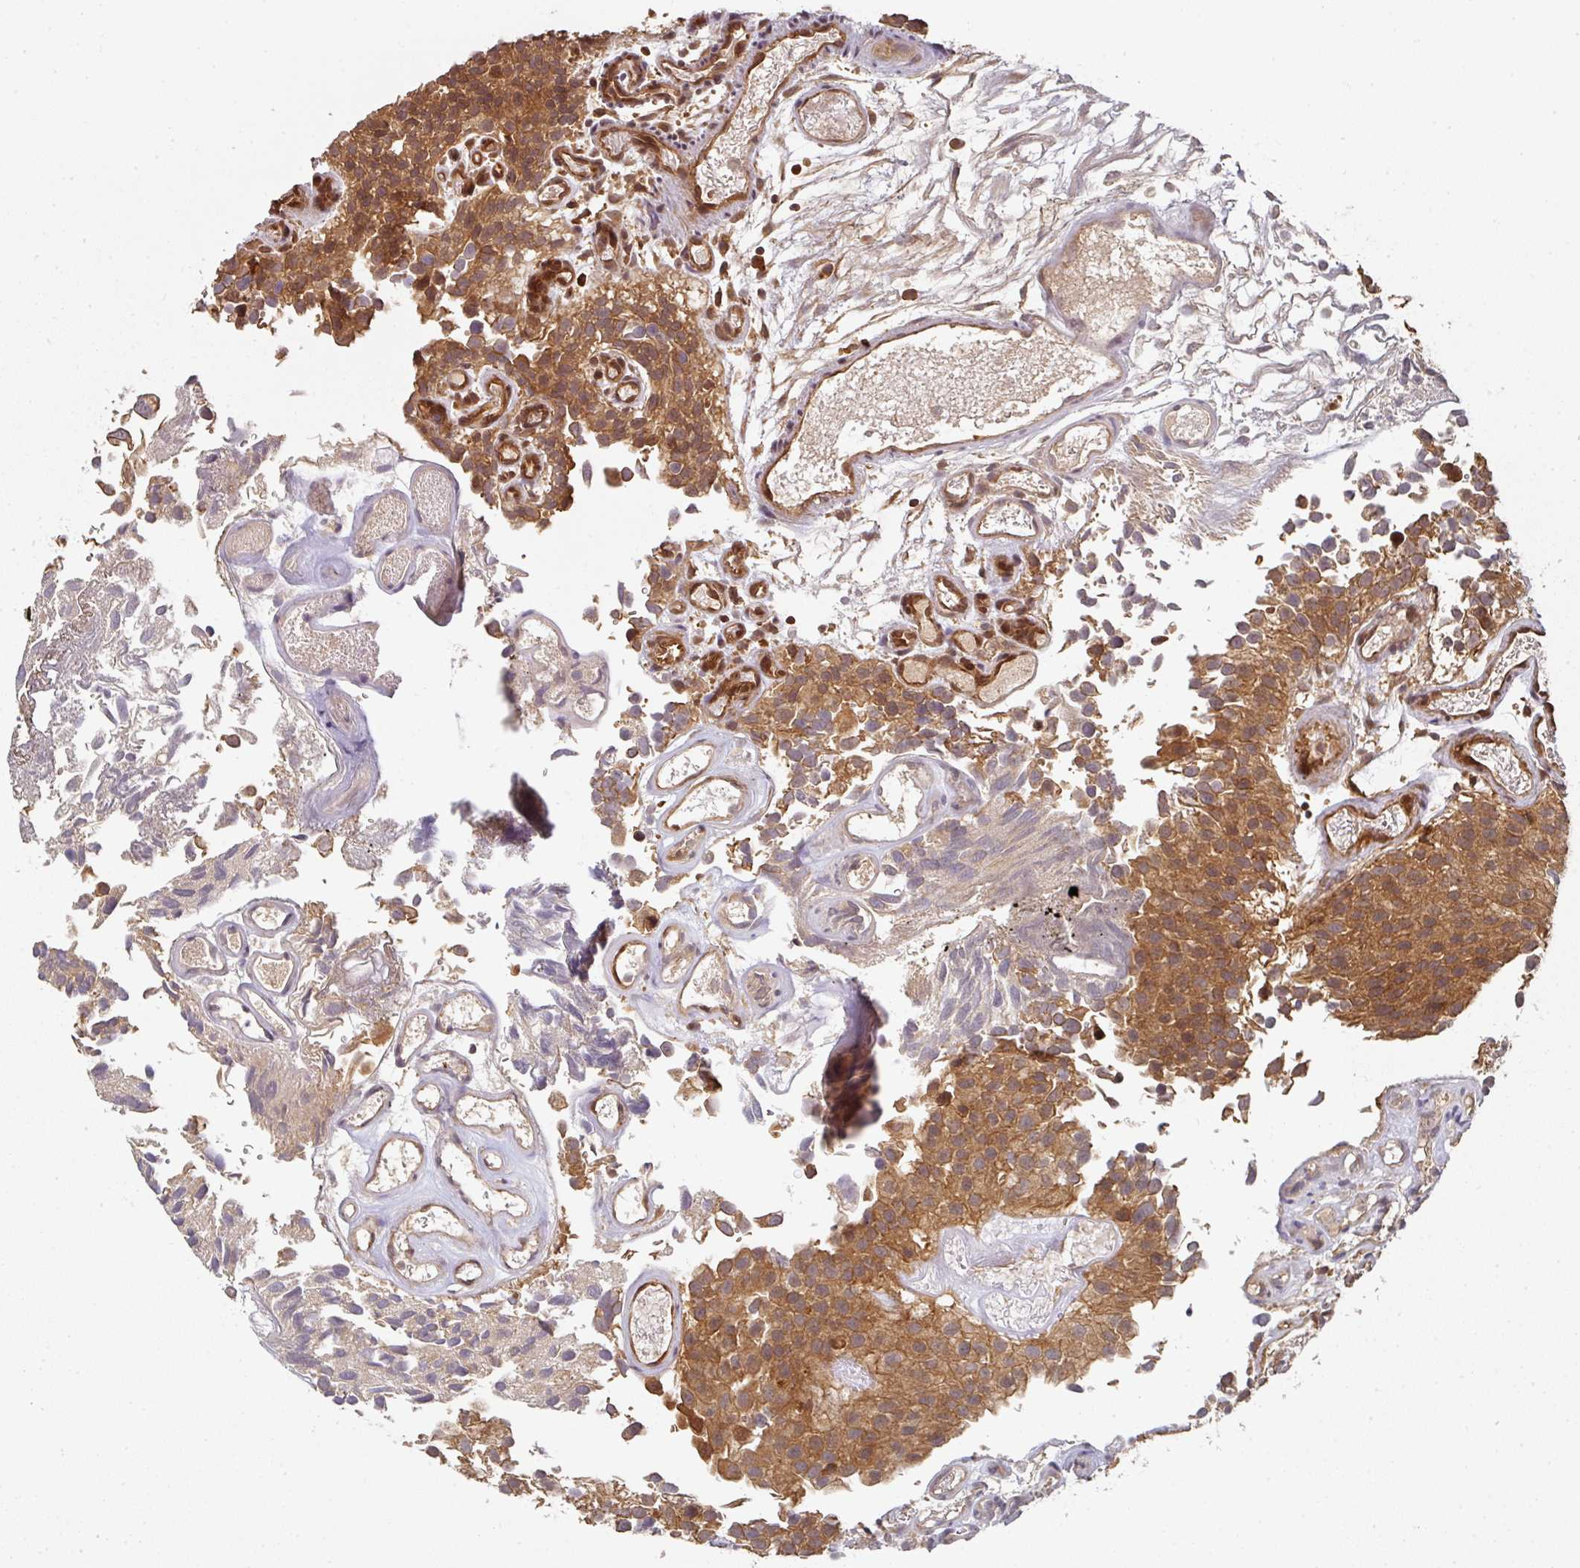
{"staining": {"intensity": "strong", "quantity": ">75%", "location": "cytoplasmic/membranous"}, "tissue": "urothelial cancer", "cell_type": "Tumor cells", "image_type": "cancer", "snomed": [{"axis": "morphology", "description": "Urothelial carcinoma, NOS"}, {"axis": "topography", "description": "Urinary bladder"}], "caption": "A brown stain highlights strong cytoplasmic/membranous staining of a protein in transitional cell carcinoma tumor cells.", "gene": "EIF4EBP2", "patient": {"sex": "male", "age": 87}}